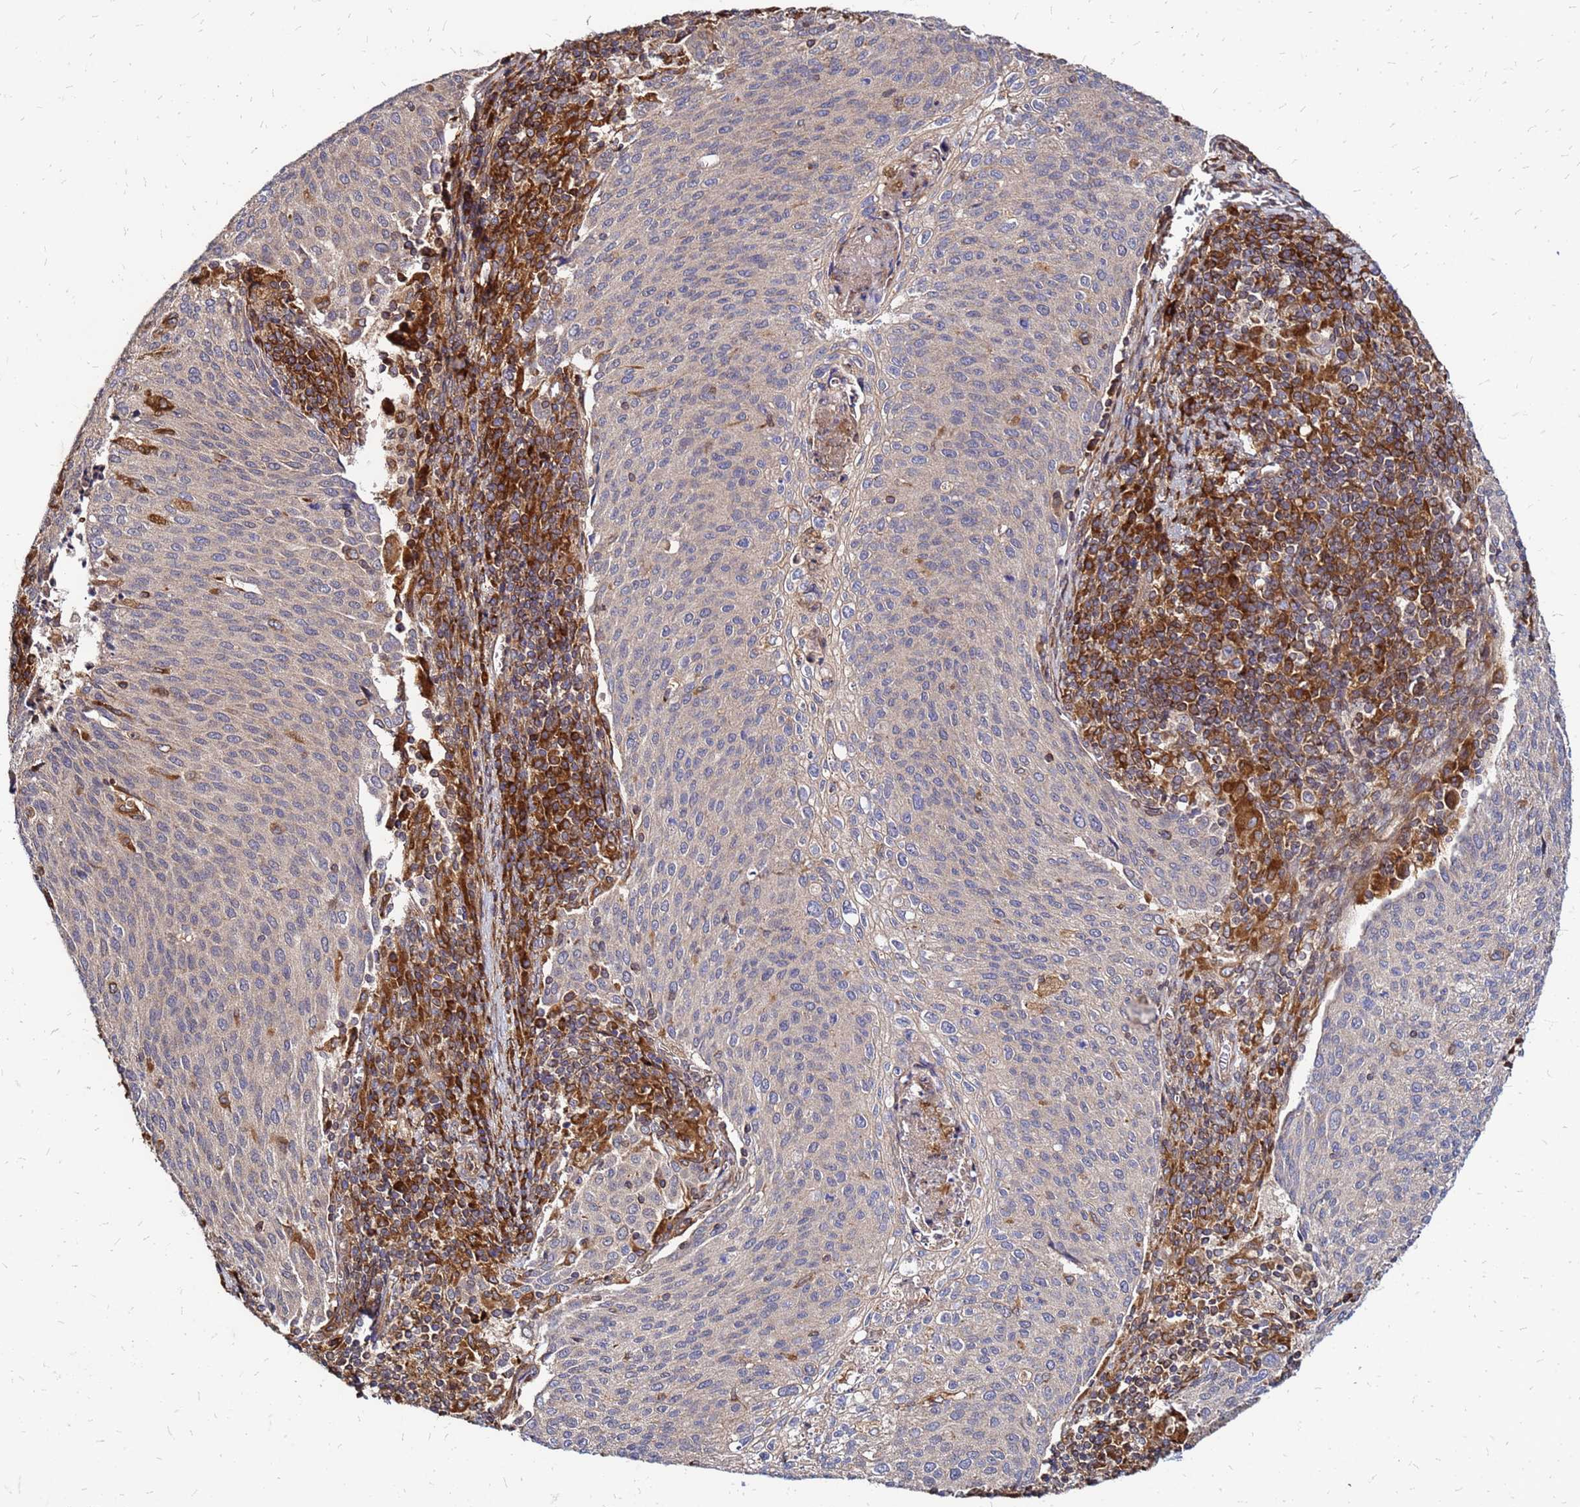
{"staining": {"intensity": "negative", "quantity": "none", "location": "none"}, "tissue": "cervical cancer", "cell_type": "Tumor cells", "image_type": "cancer", "snomed": [{"axis": "morphology", "description": "Squamous cell carcinoma, NOS"}, {"axis": "topography", "description": "Cervix"}], "caption": "Histopathology image shows no protein positivity in tumor cells of cervical squamous cell carcinoma tissue.", "gene": "CYBC1", "patient": {"sex": "female", "age": 46}}